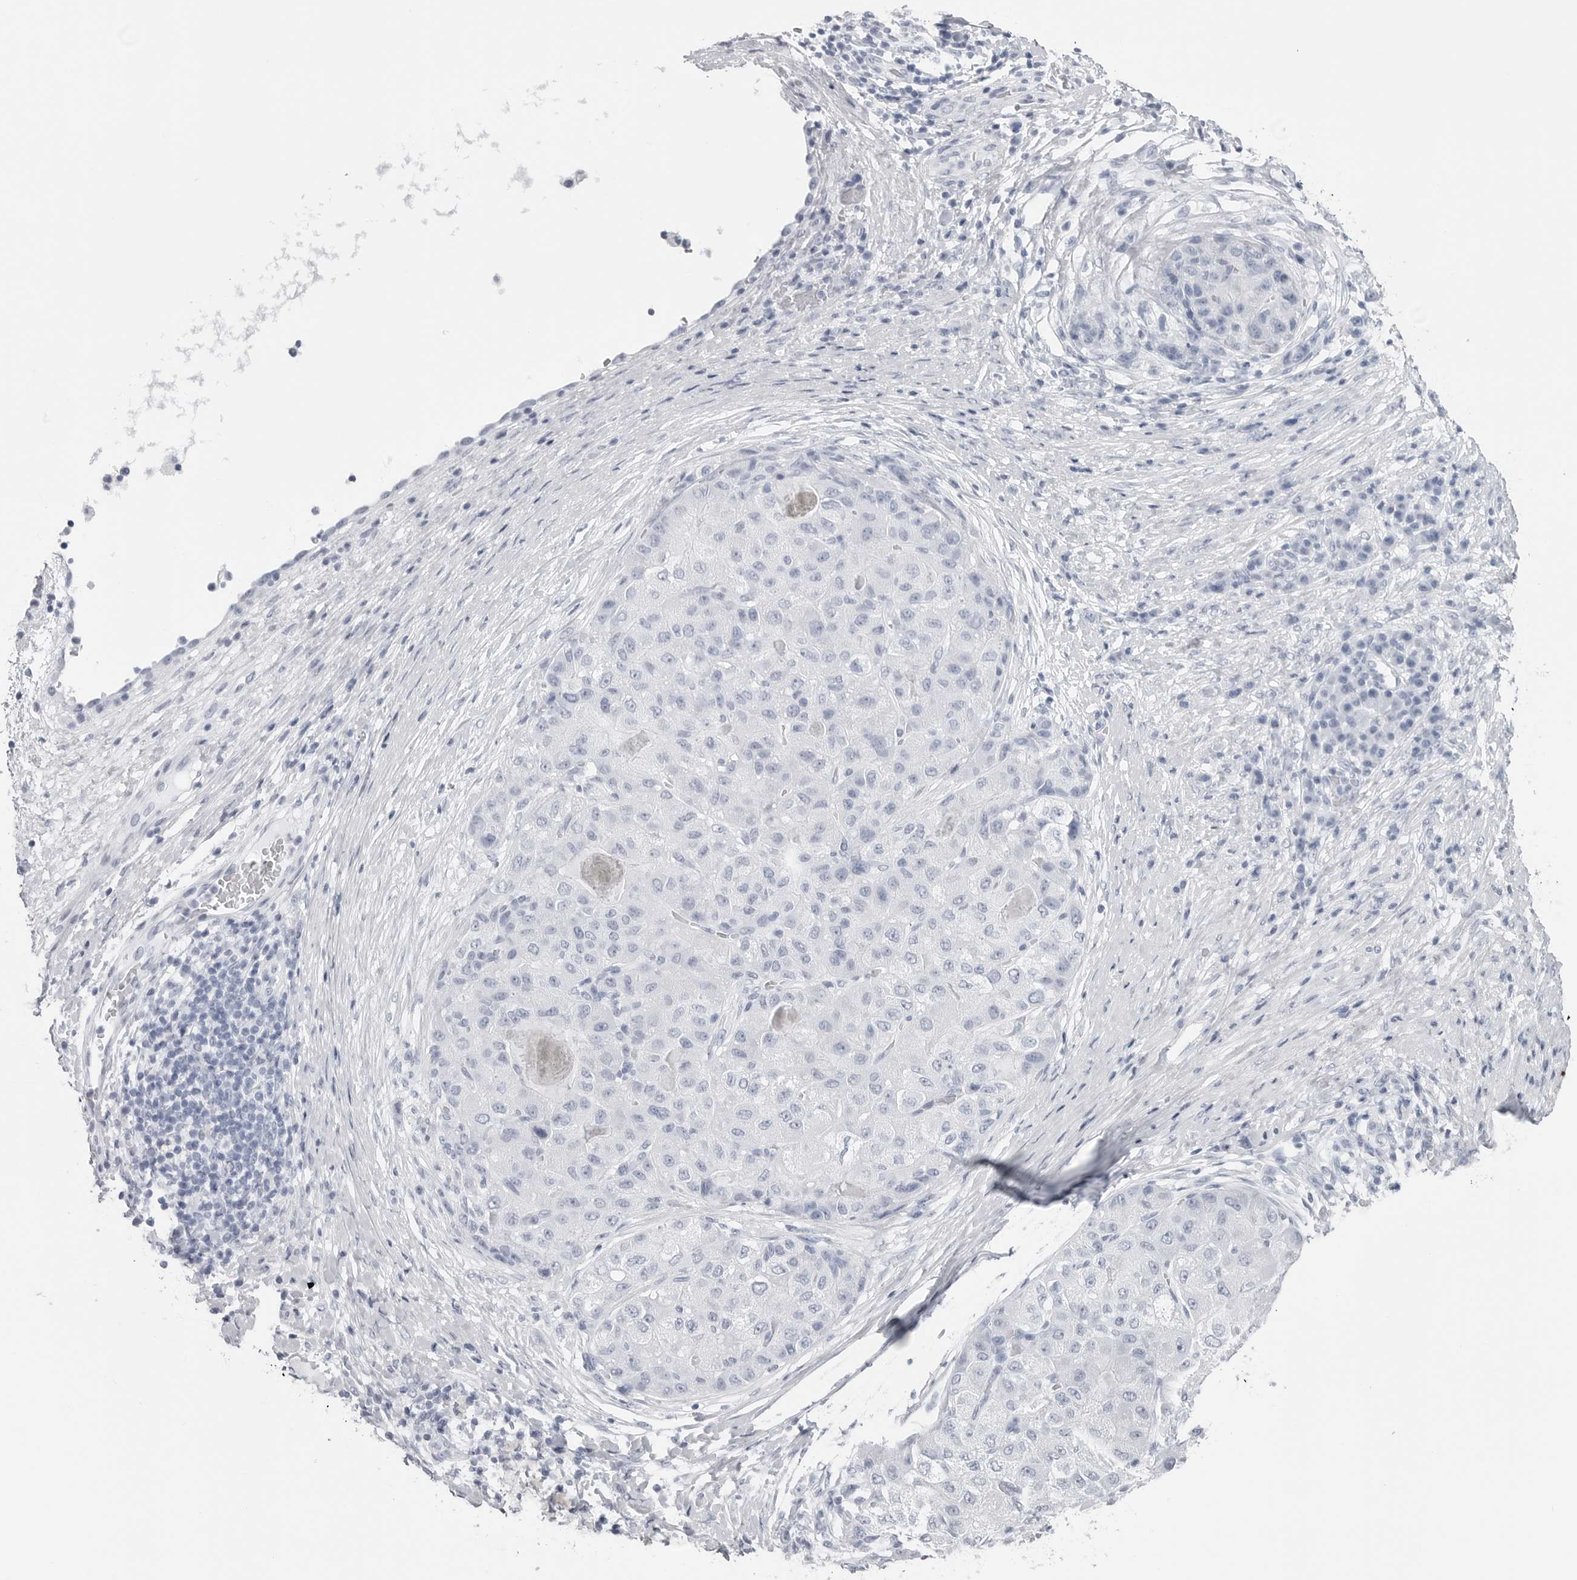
{"staining": {"intensity": "negative", "quantity": "none", "location": "none"}, "tissue": "liver cancer", "cell_type": "Tumor cells", "image_type": "cancer", "snomed": [{"axis": "morphology", "description": "Carcinoma, Hepatocellular, NOS"}, {"axis": "topography", "description": "Liver"}], "caption": "IHC of human hepatocellular carcinoma (liver) exhibits no expression in tumor cells.", "gene": "CST2", "patient": {"sex": "male", "age": 80}}